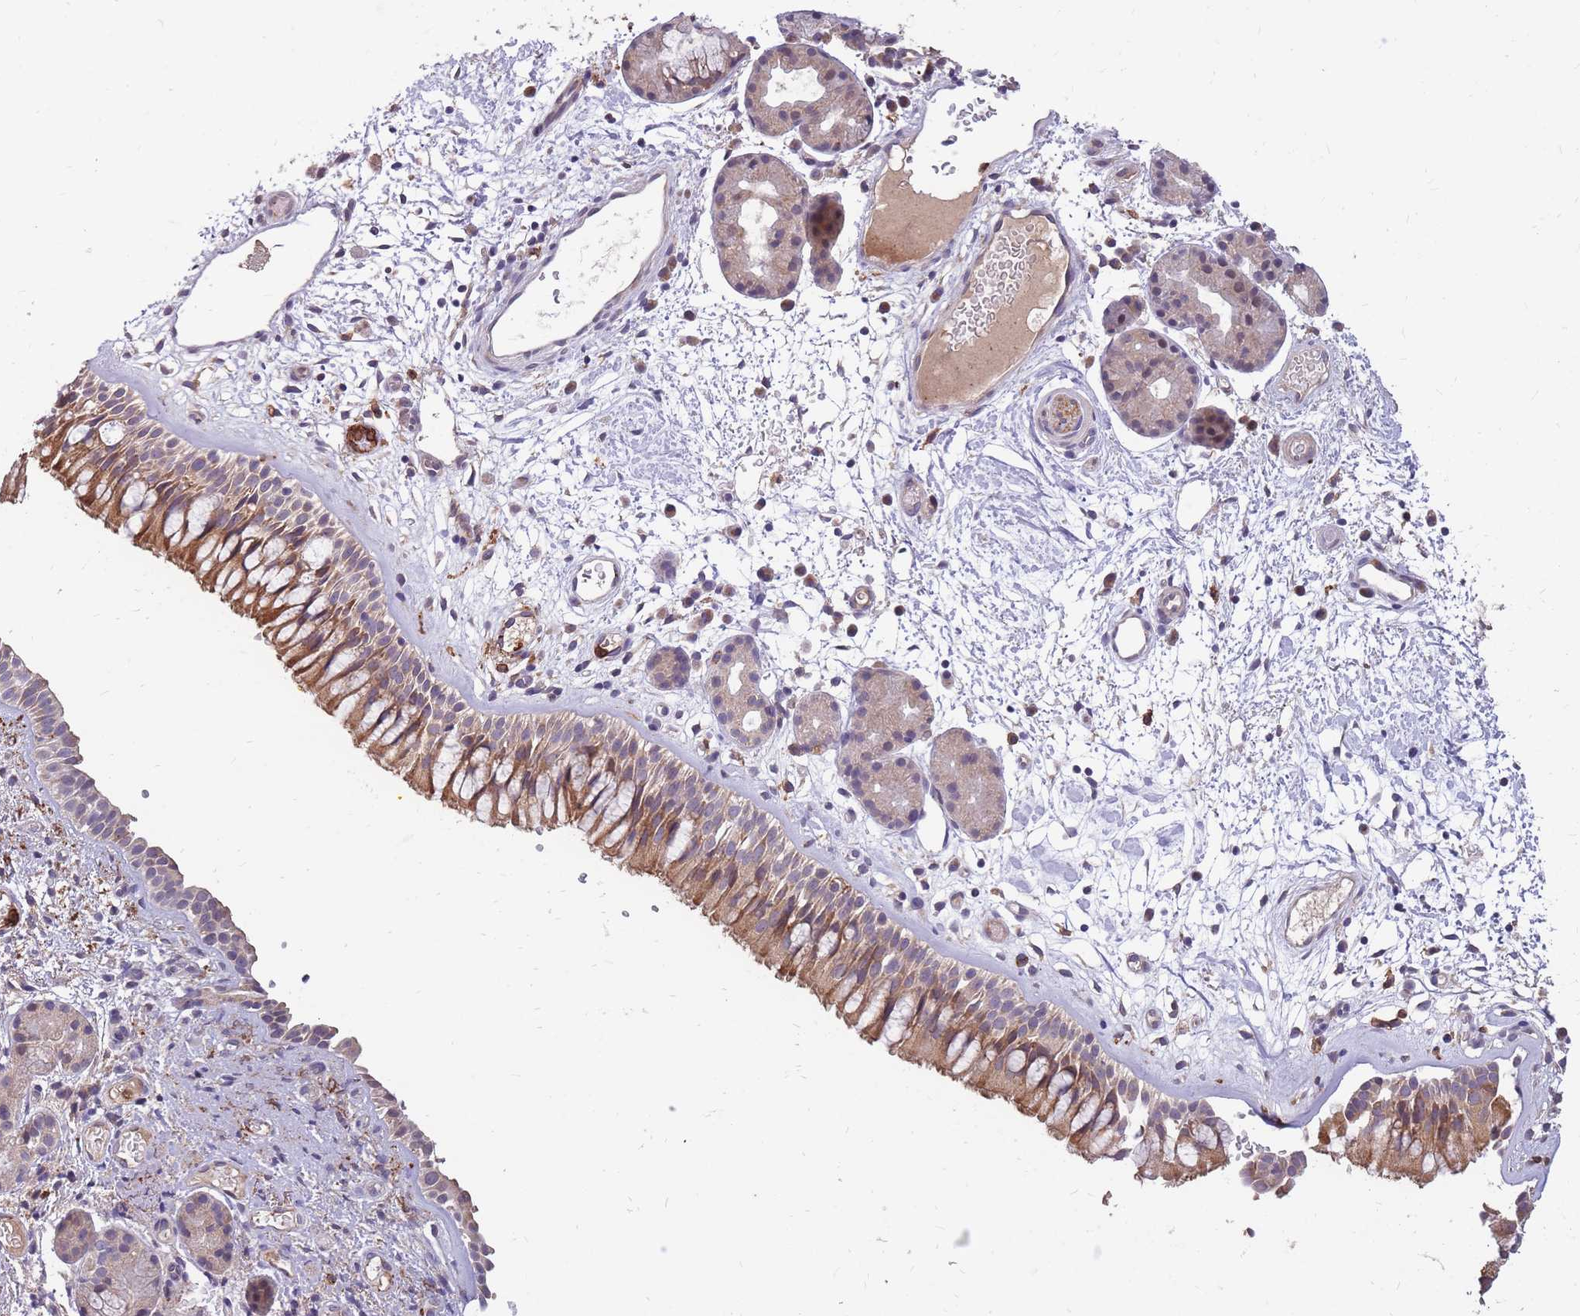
{"staining": {"intensity": "moderate", "quantity": ">75%", "location": "cytoplasmic/membranous"}, "tissue": "nasopharynx", "cell_type": "Respiratory epithelial cells", "image_type": "normal", "snomed": [{"axis": "morphology", "description": "Normal tissue, NOS"}, {"axis": "topography", "description": "Nasopharynx"}], "caption": "Respiratory epithelial cells reveal moderate cytoplasmic/membranous staining in approximately >75% of cells in benign nasopharynx. The staining was performed using DAB, with brown indicating positive protein expression. Nuclei are stained blue with hematoxylin.", "gene": "IGF2BP2", "patient": {"sex": "male", "age": 65}}